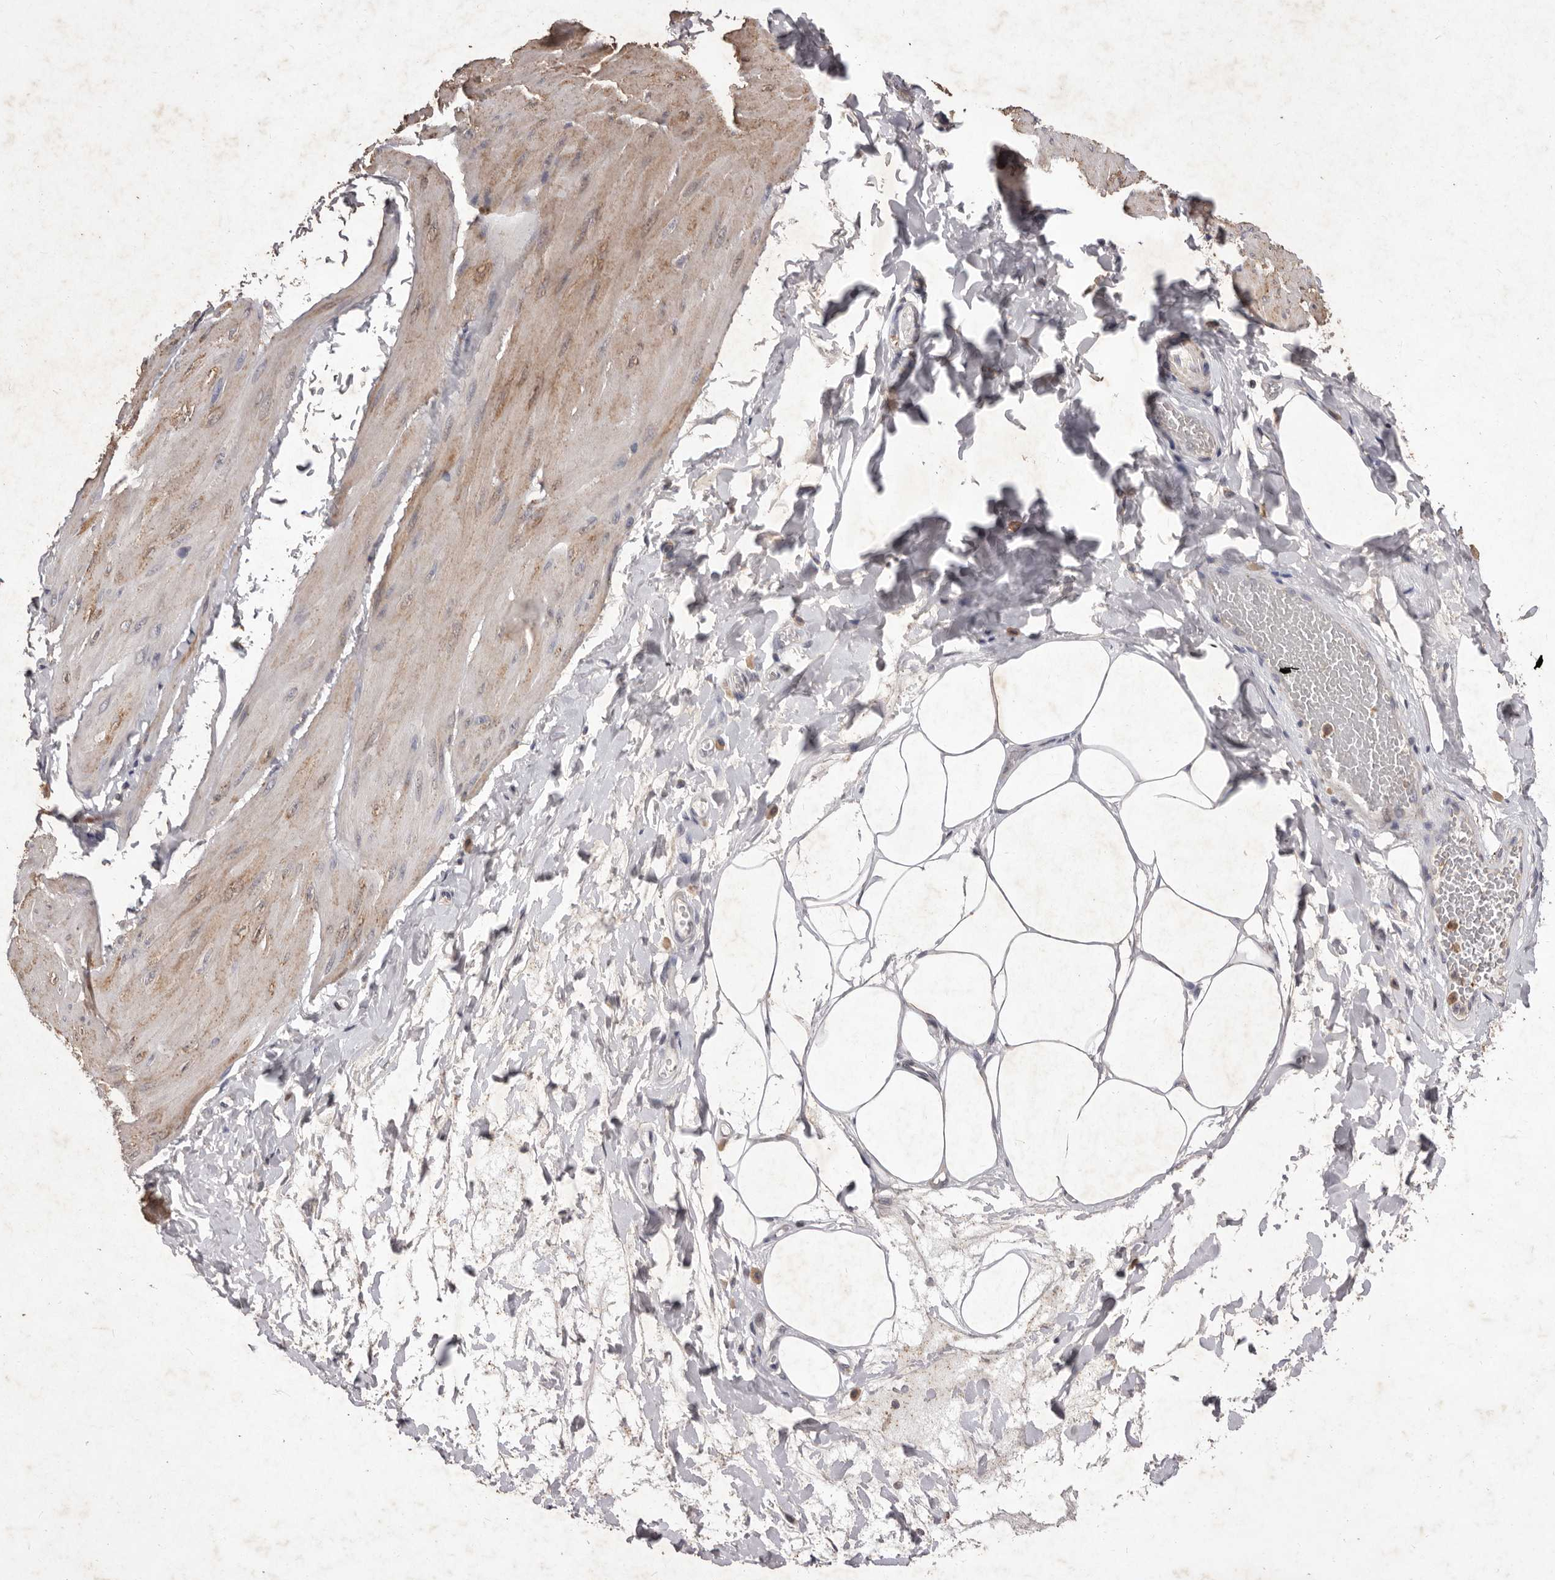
{"staining": {"intensity": "moderate", "quantity": "<25%", "location": "cytoplasmic/membranous"}, "tissue": "smooth muscle", "cell_type": "Smooth muscle cells", "image_type": "normal", "snomed": [{"axis": "morphology", "description": "Urothelial carcinoma, High grade"}, {"axis": "topography", "description": "Urinary bladder"}], "caption": "Smooth muscle stained with IHC shows moderate cytoplasmic/membranous expression in approximately <25% of smooth muscle cells.", "gene": "CXCL14", "patient": {"sex": "male", "age": 46}}